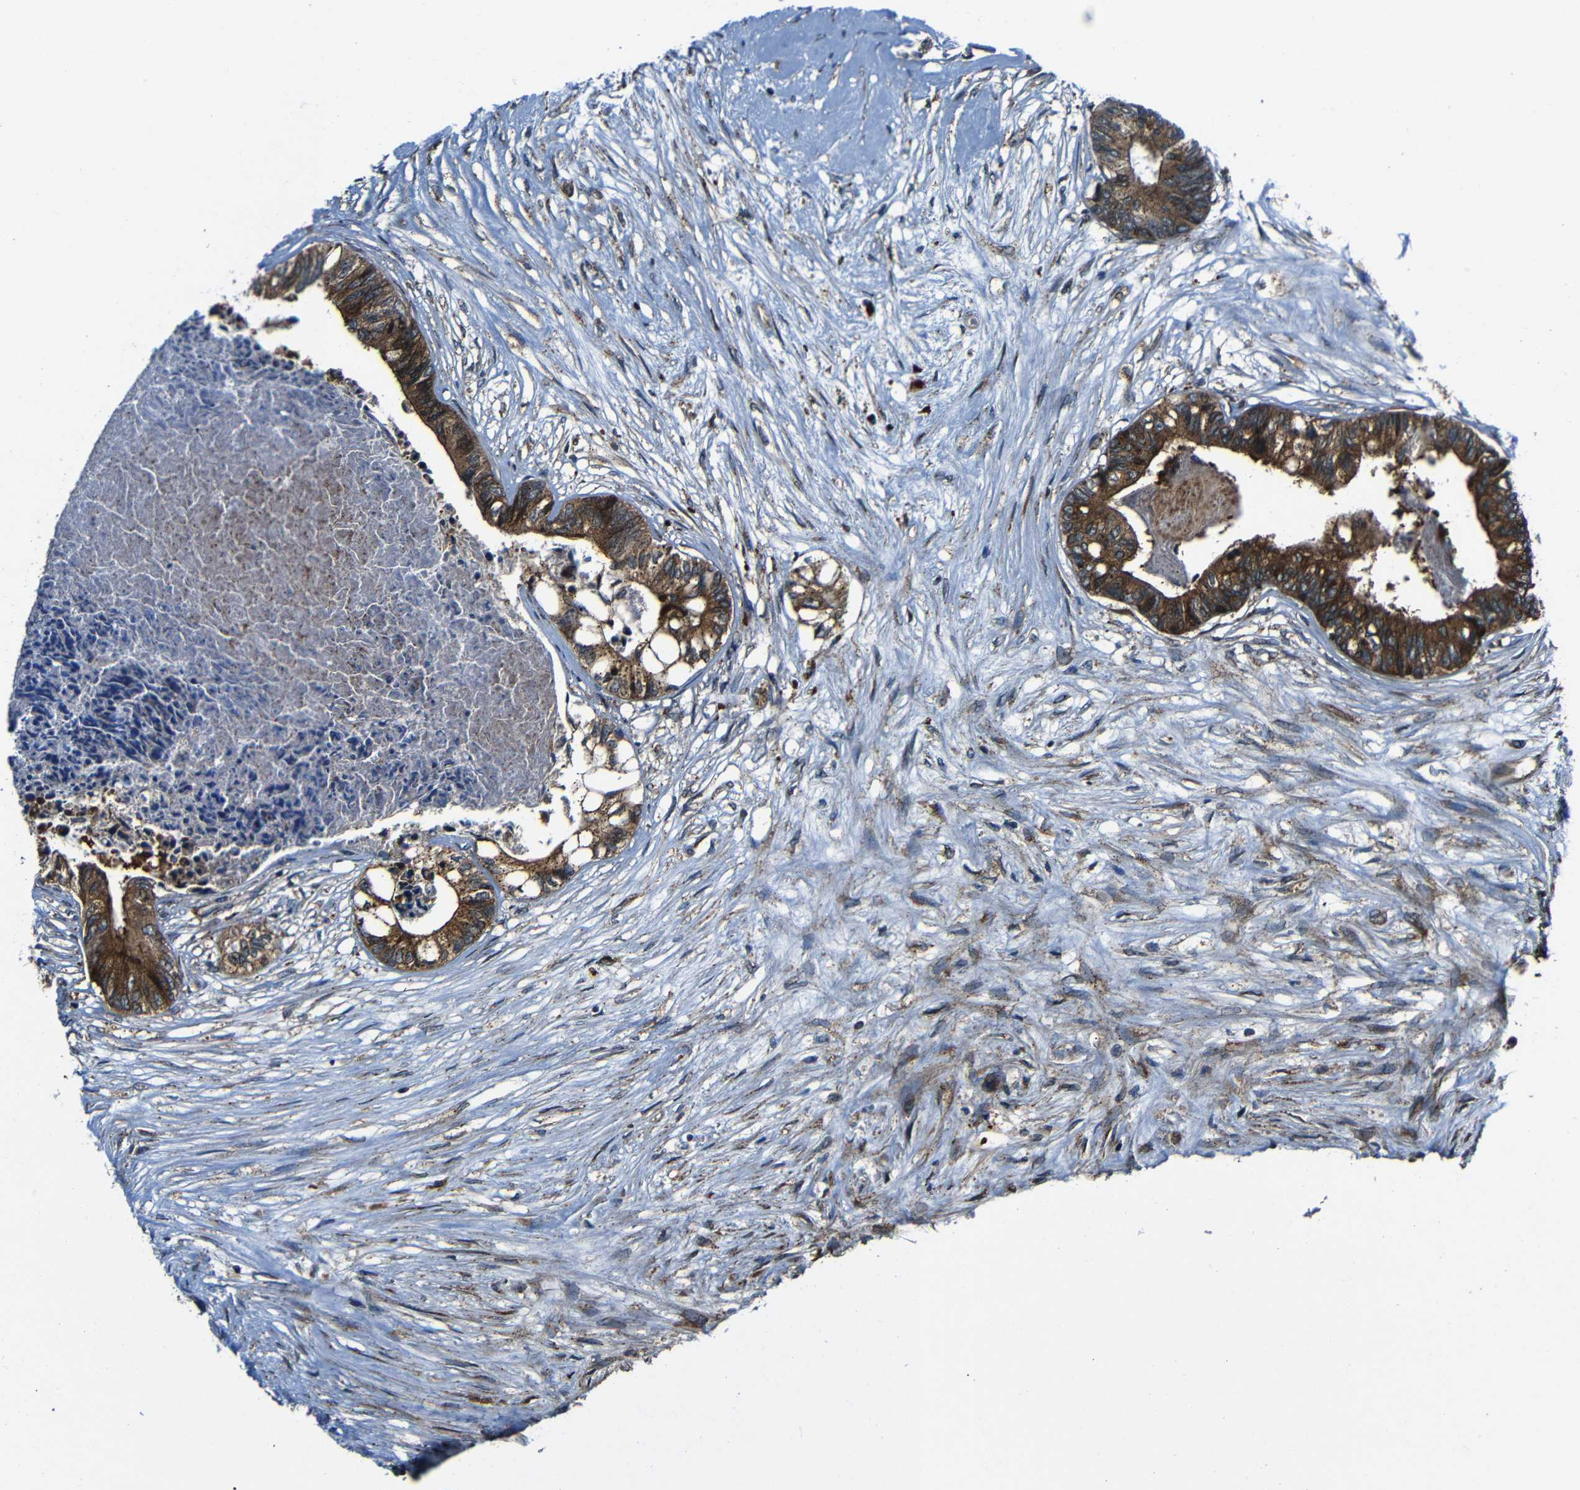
{"staining": {"intensity": "strong", "quantity": ">75%", "location": "cytoplasmic/membranous"}, "tissue": "colorectal cancer", "cell_type": "Tumor cells", "image_type": "cancer", "snomed": [{"axis": "morphology", "description": "Adenocarcinoma, NOS"}, {"axis": "topography", "description": "Rectum"}], "caption": "The image displays a brown stain indicating the presence of a protein in the cytoplasmic/membranous of tumor cells in colorectal cancer. (DAB (3,3'-diaminobenzidine) IHC, brown staining for protein, blue staining for nuclei).", "gene": "ABCE1", "patient": {"sex": "male", "age": 63}}